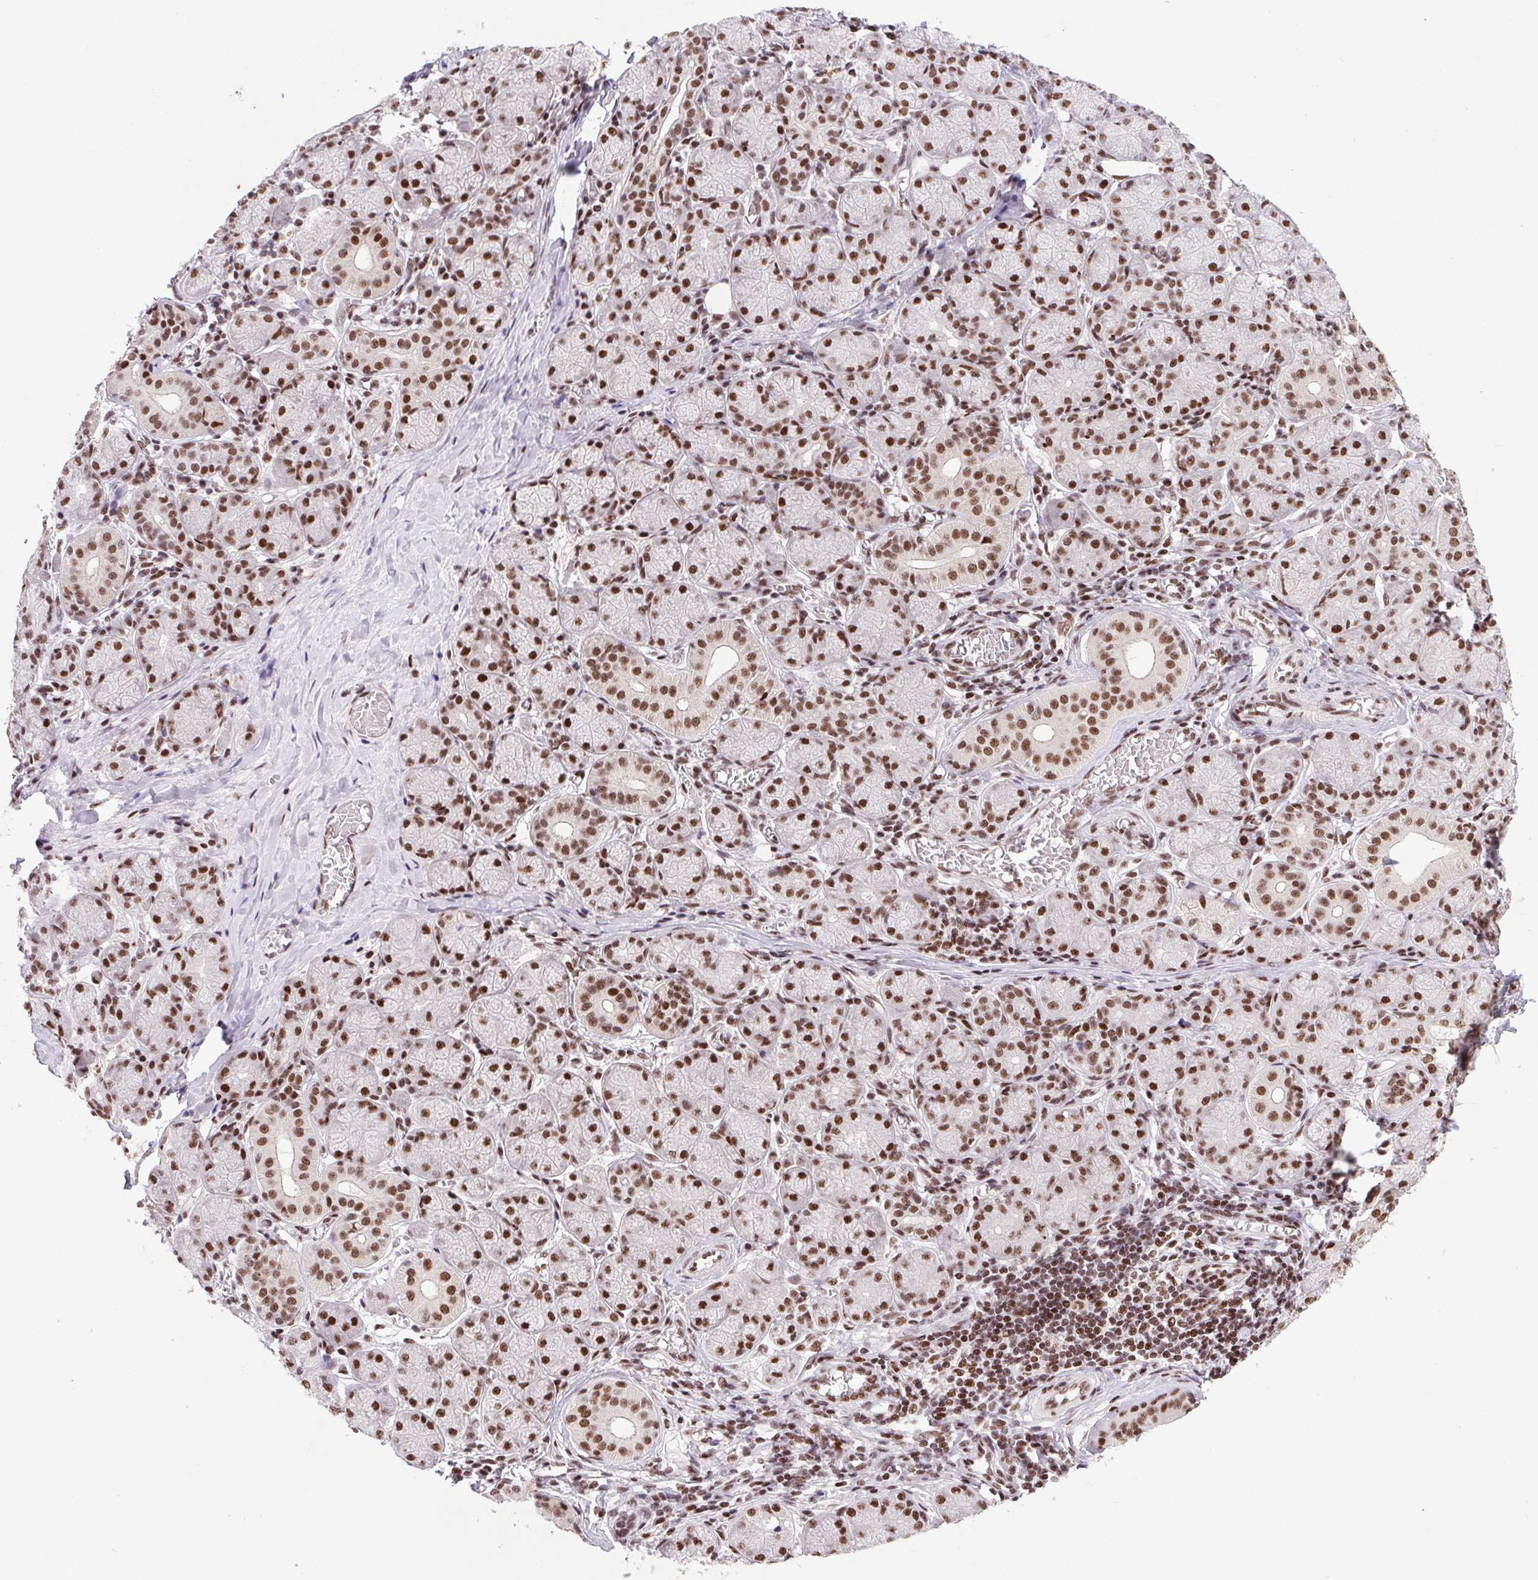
{"staining": {"intensity": "strong", "quantity": ">75%", "location": "nuclear"}, "tissue": "salivary gland", "cell_type": "Glandular cells", "image_type": "normal", "snomed": [{"axis": "morphology", "description": "Normal tissue, NOS"}, {"axis": "topography", "description": "Salivary gland"}, {"axis": "topography", "description": "Peripheral nerve tissue"}], "caption": "IHC staining of benign salivary gland, which shows high levels of strong nuclear expression in approximately >75% of glandular cells indicating strong nuclear protein staining. The staining was performed using DAB (3,3'-diaminobenzidine) (brown) for protein detection and nuclei were counterstained in hematoxylin (blue).", "gene": "LDLRAD4", "patient": {"sex": "female", "age": 24}}